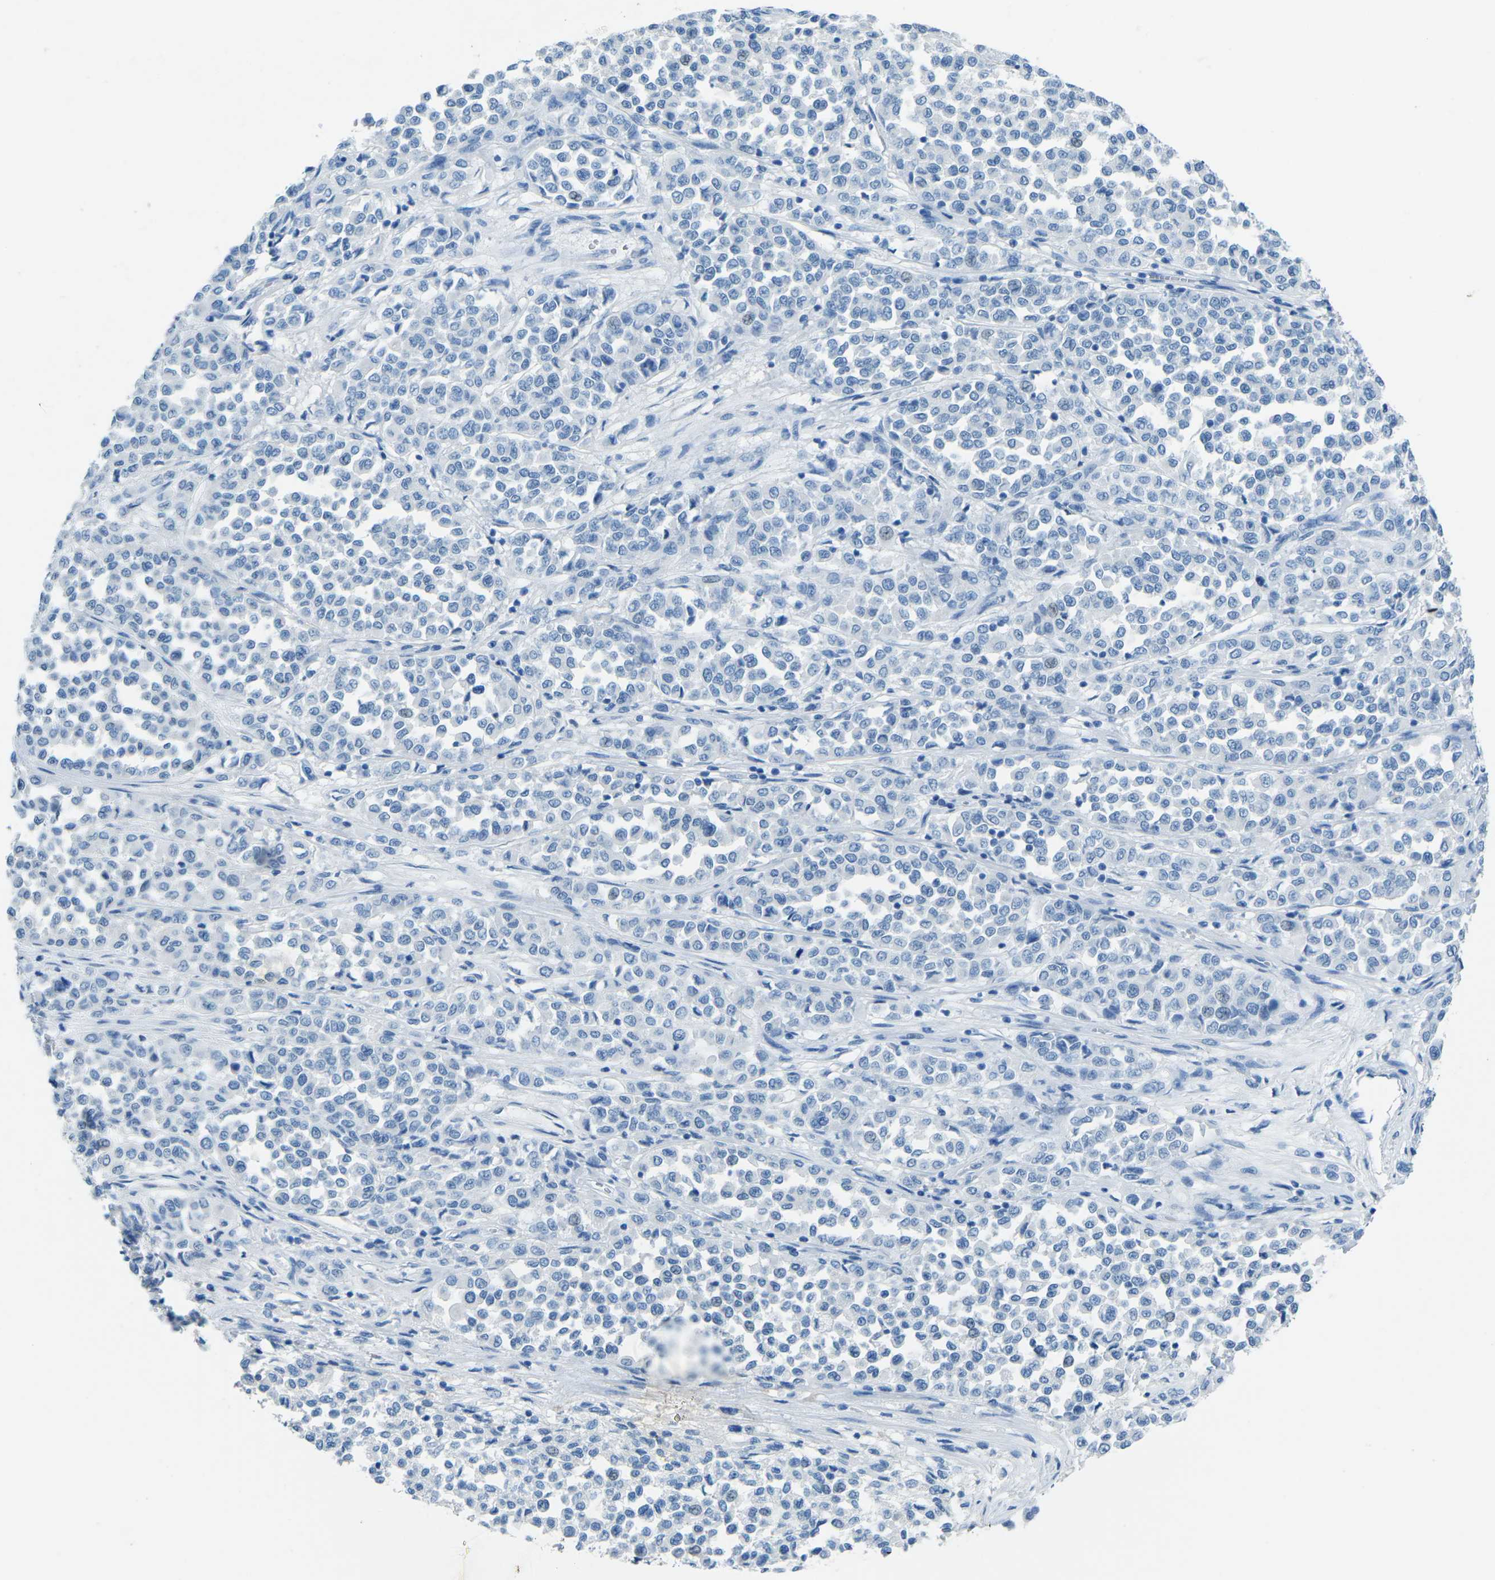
{"staining": {"intensity": "negative", "quantity": "none", "location": "none"}, "tissue": "melanoma", "cell_type": "Tumor cells", "image_type": "cancer", "snomed": [{"axis": "morphology", "description": "Malignant melanoma, Metastatic site"}, {"axis": "topography", "description": "Pancreas"}], "caption": "A histopathology image of melanoma stained for a protein shows no brown staining in tumor cells.", "gene": "MYH8", "patient": {"sex": "female", "age": 30}}